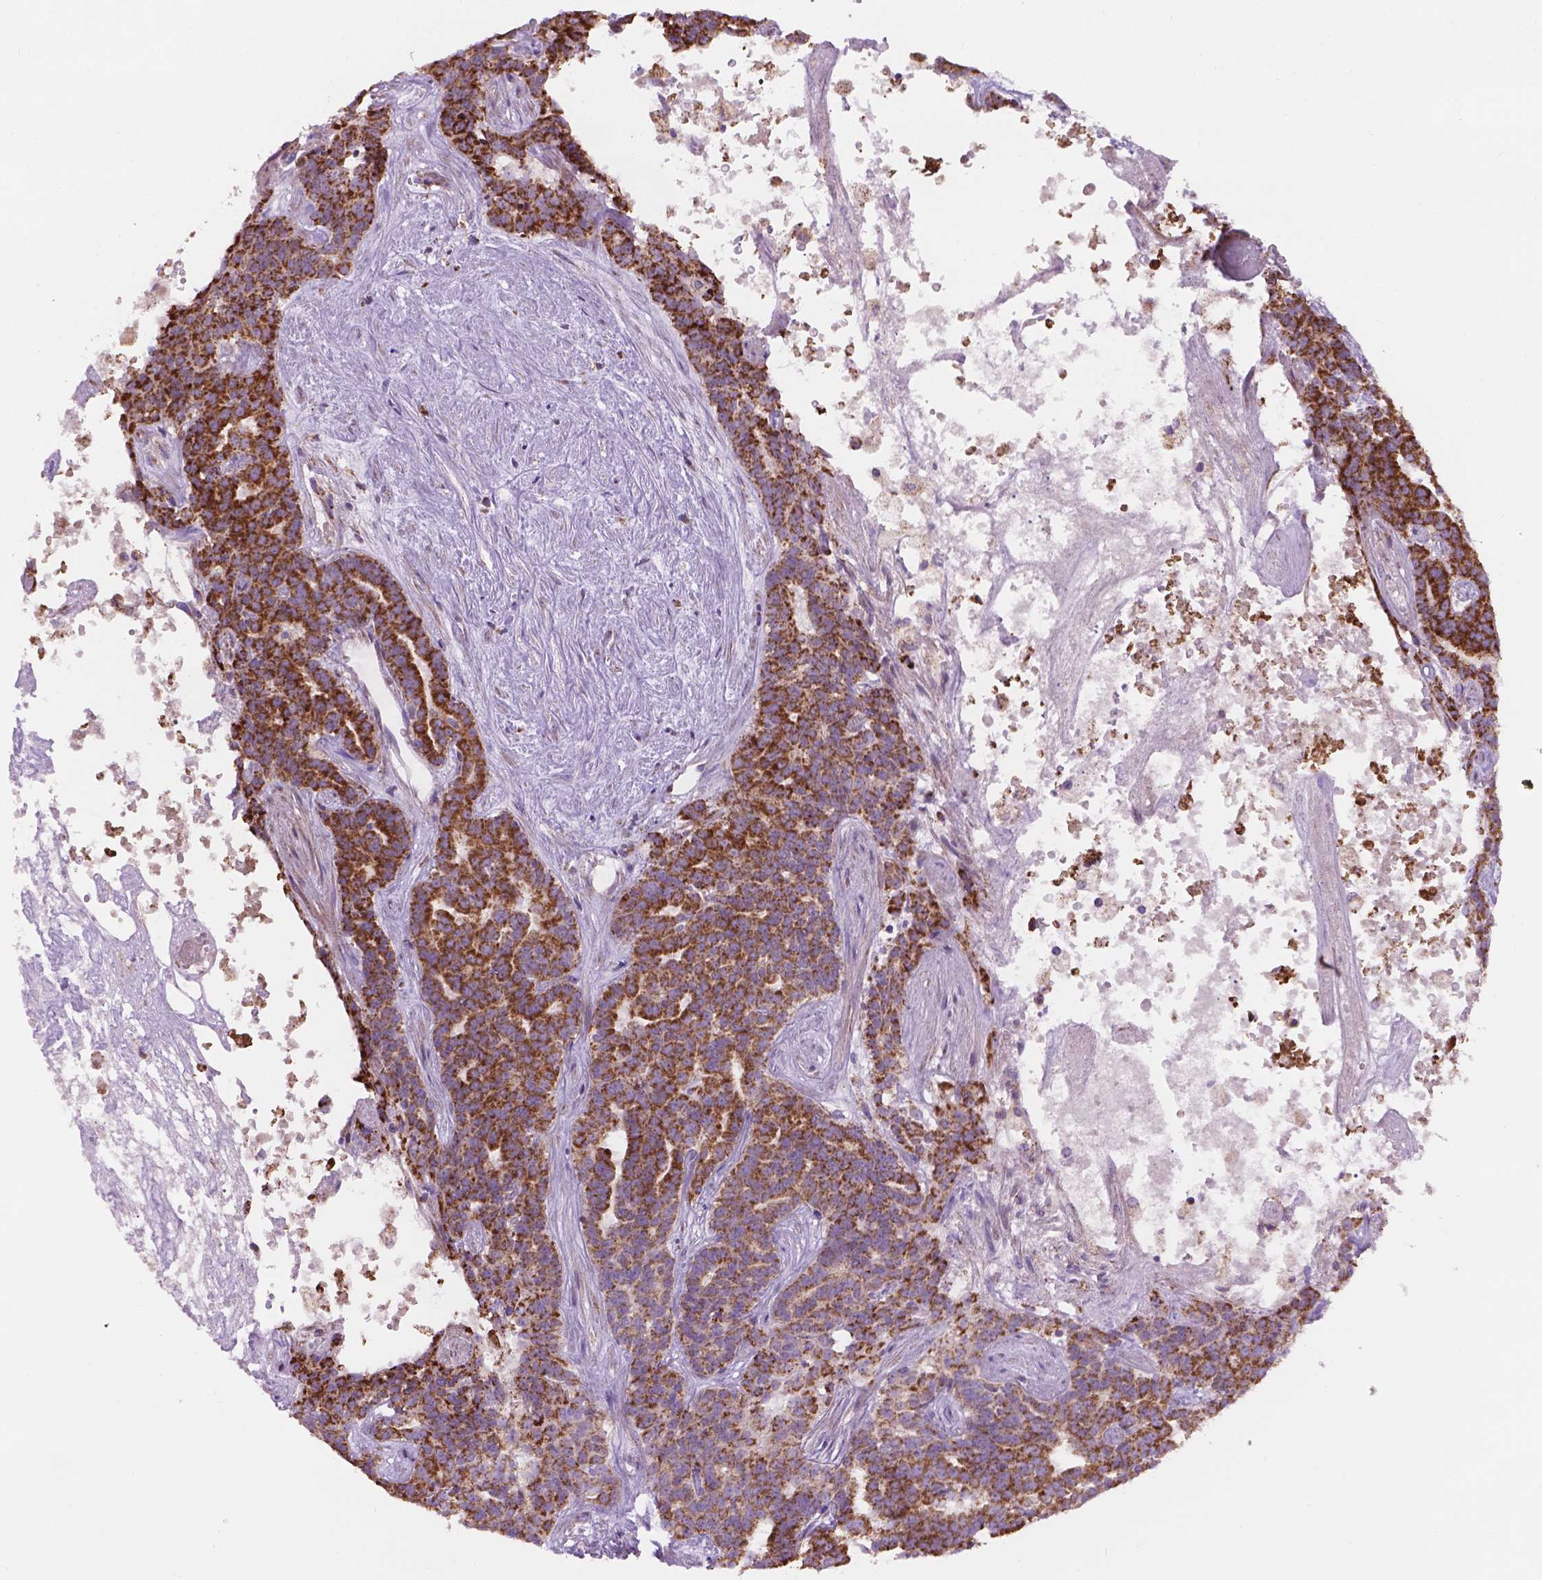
{"staining": {"intensity": "strong", "quantity": ">75%", "location": "cytoplasmic/membranous"}, "tissue": "liver cancer", "cell_type": "Tumor cells", "image_type": "cancer", "snomed": [{"axis": "morphology", "description": "Cholangiocarcinoma"}, {"axis": "topography", "description": "Liver"}], "caption": "Approximately >75% of tumor cells in liver cancer (cholangiocarcinoma) show strong cytoplasmic/membranous protein positivity as visualized by brown immunohistochemical staining.", "gene": "PIBF1", "patient": {"sex": "female", "age": 47}}